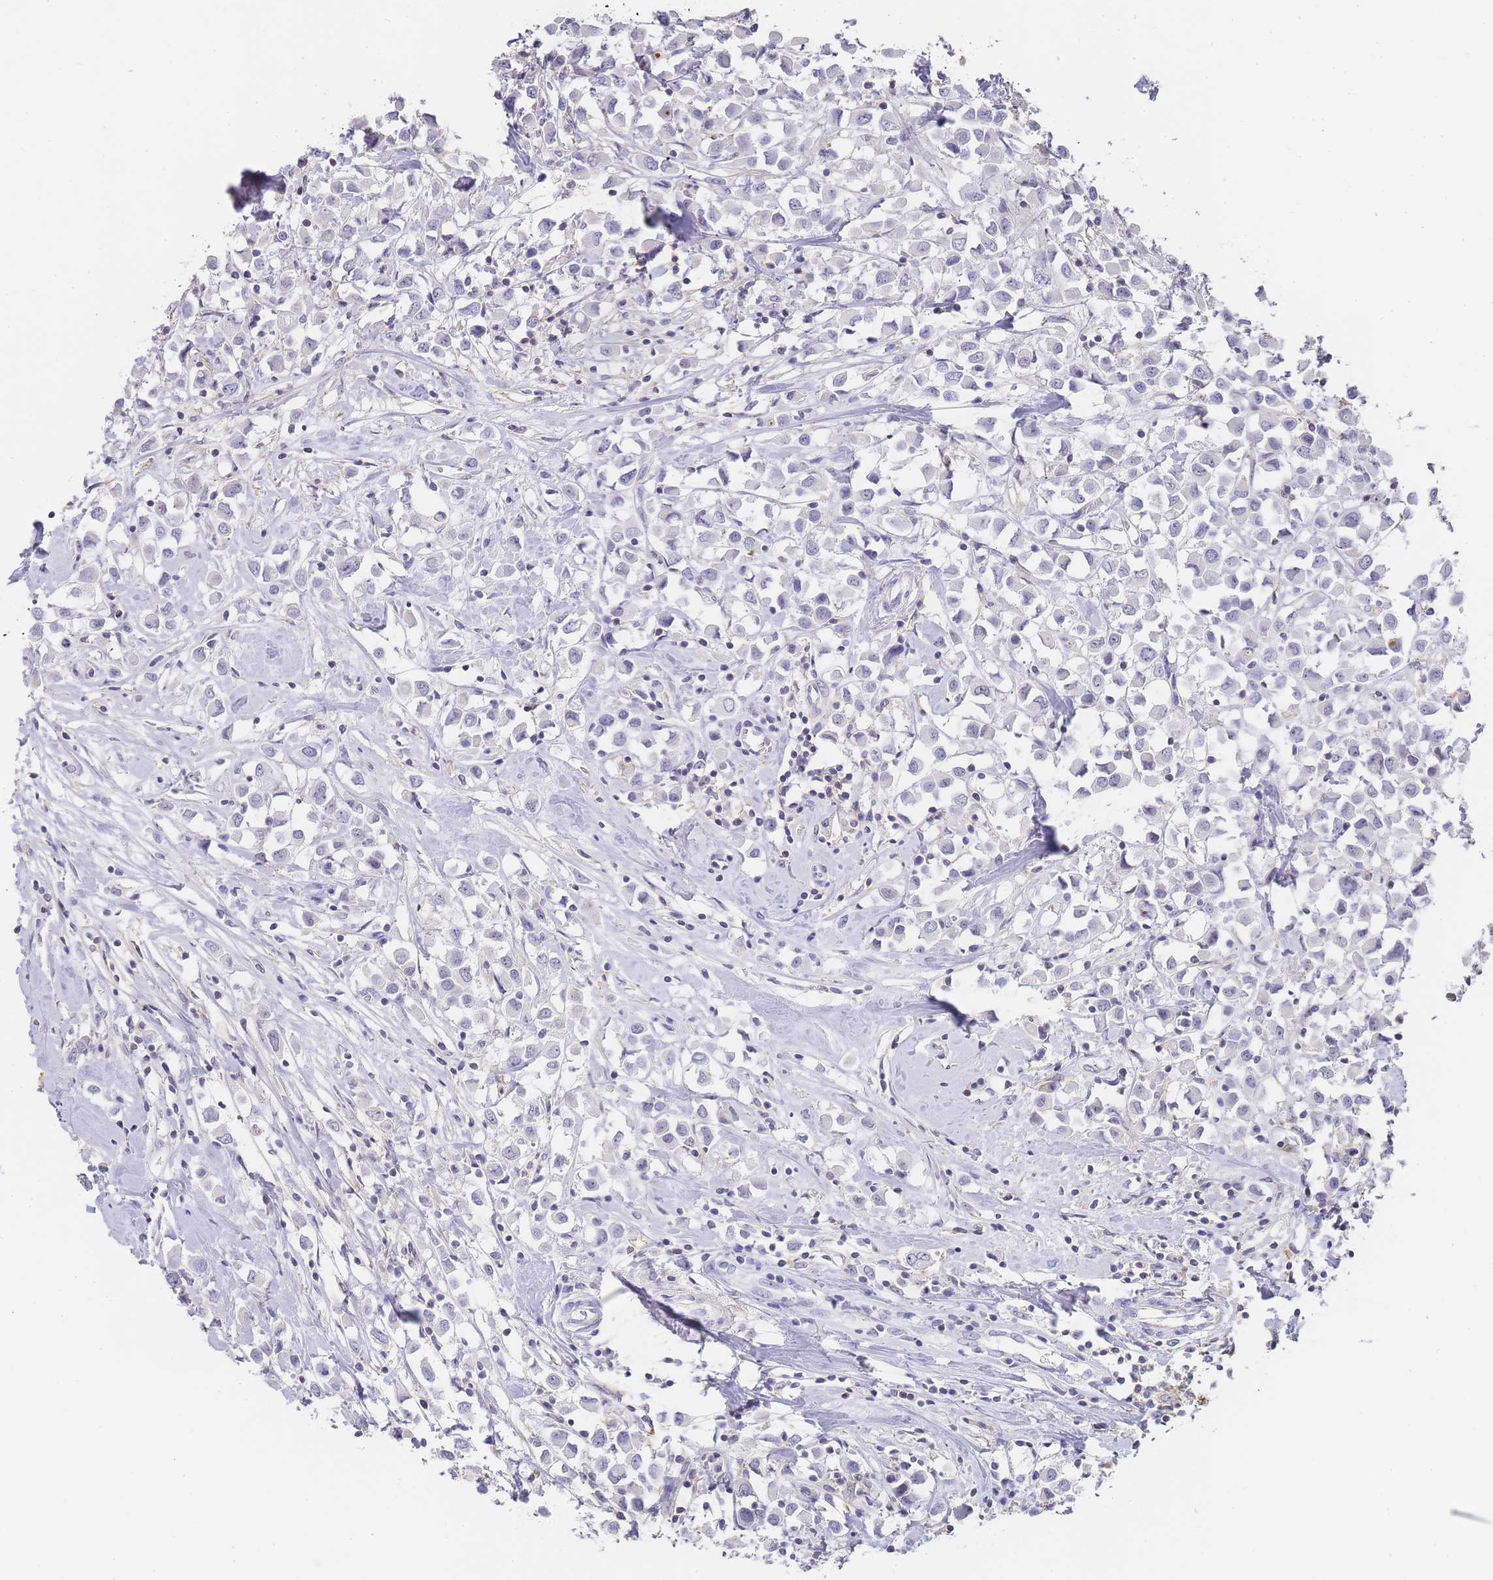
{"staining": {"intensity": "negative", "quantity": "none", "location": "none"}, "tissue": "breast cancer", "cell_type": "Tumor cells", "image_type": "cancer", "snomed": [{"axis": "morphology", "description": "Duct carcinoma"}, {"axis": "topography", "description": "Breast"}], "caption": "Tumor cells show no significant protein expression in infiltrating ductal carcinoma (breast).", "gene": "NOP14", "patient": {"sex": "female", "age": 61}}